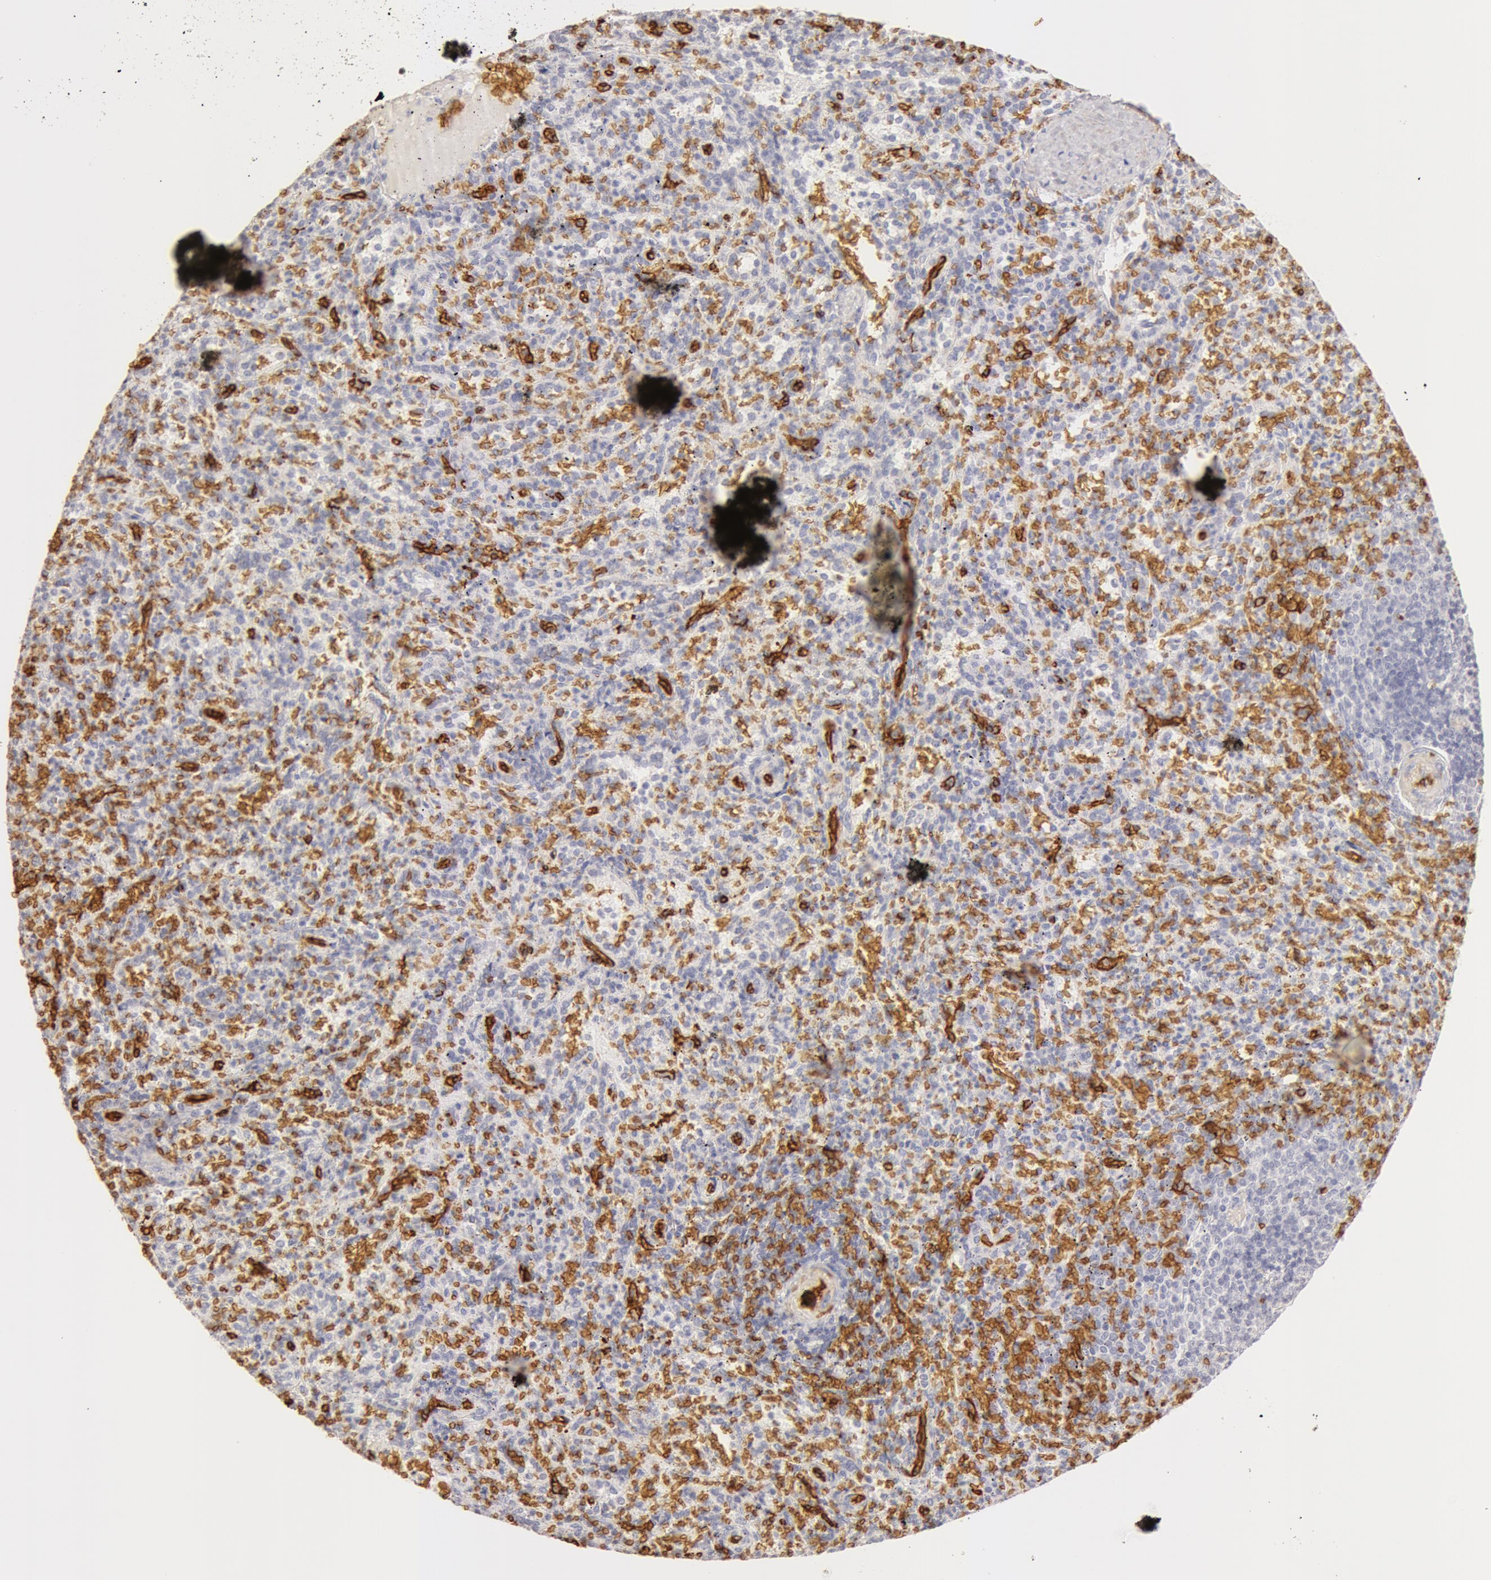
{"staining": {"intensity": "negative", "quantity": "none", "location": "none"}, "tissue": "spleen", "cell_type": "Cells in red pulp", "image_type": "normal", "snomed": [{"axis": "morphology", "description": "Normal tissue, NOS"}, {"axis": "topography", "description": "Spleen"}], "caption": "Micrograph shows no significant protein staining in cells in red pulp of normal spleen.", "gene": "AQP1", "patient": {"sex": "female", "age": 21}}